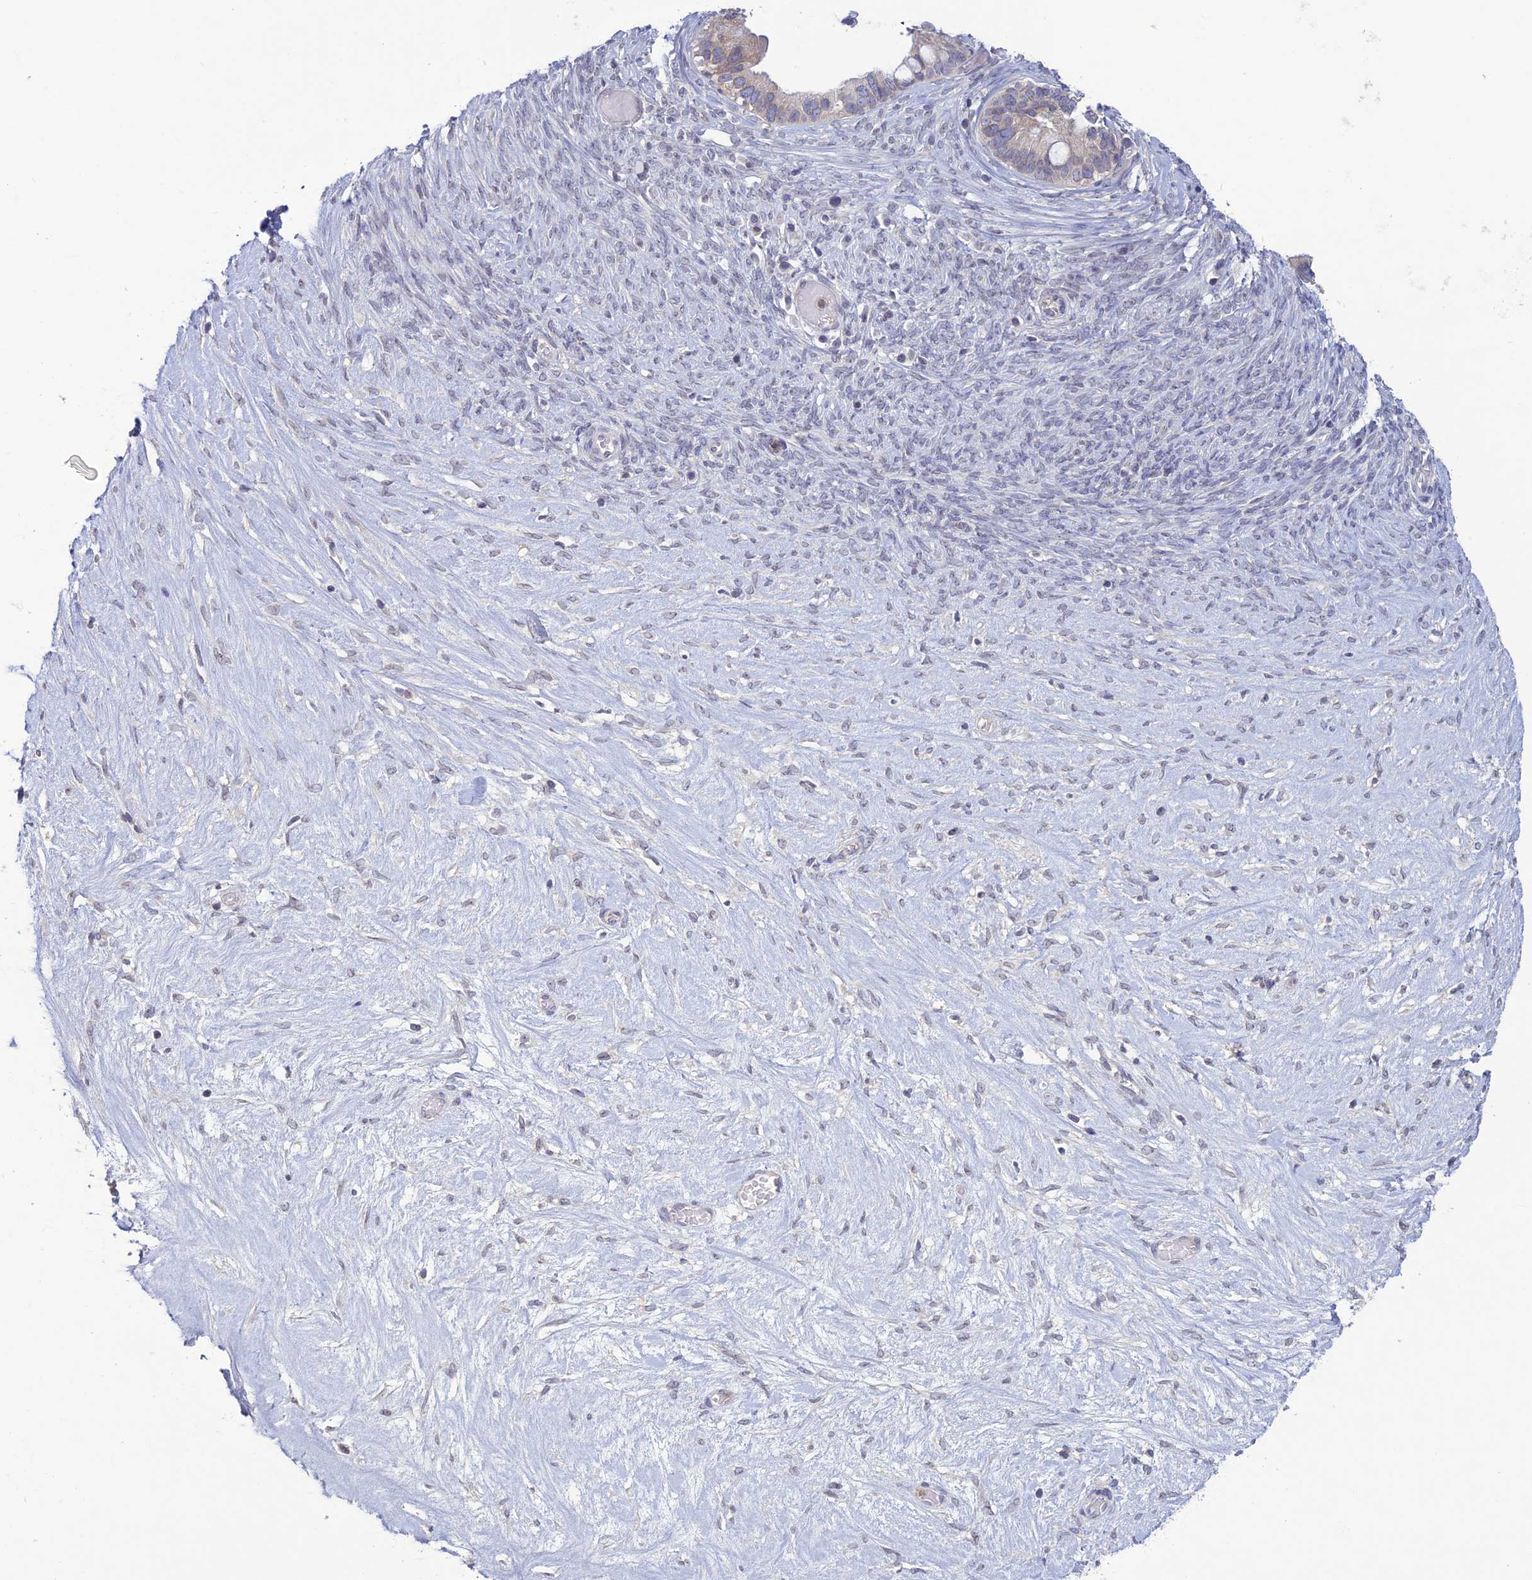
{"staining": {"intensity": "negative", "quantity": "none", "location": "none"}, "tissue": "ovarian cancer", "cell_type": "Tumor cells", "image_type": "cancer", "snomed": [{"axis": "morphology", "description": "Cystadenocarcinoma, serous, NOS"}, {"axis": "topography", "description": "Ovary"}], "caption": "Immunohistochemistry (IHC) of serous cystadenocarcinoma (ovarian) displays no staining in tumor cells.", "gene": "WDR46", "patient": {"sex": "female", "age": 56}}